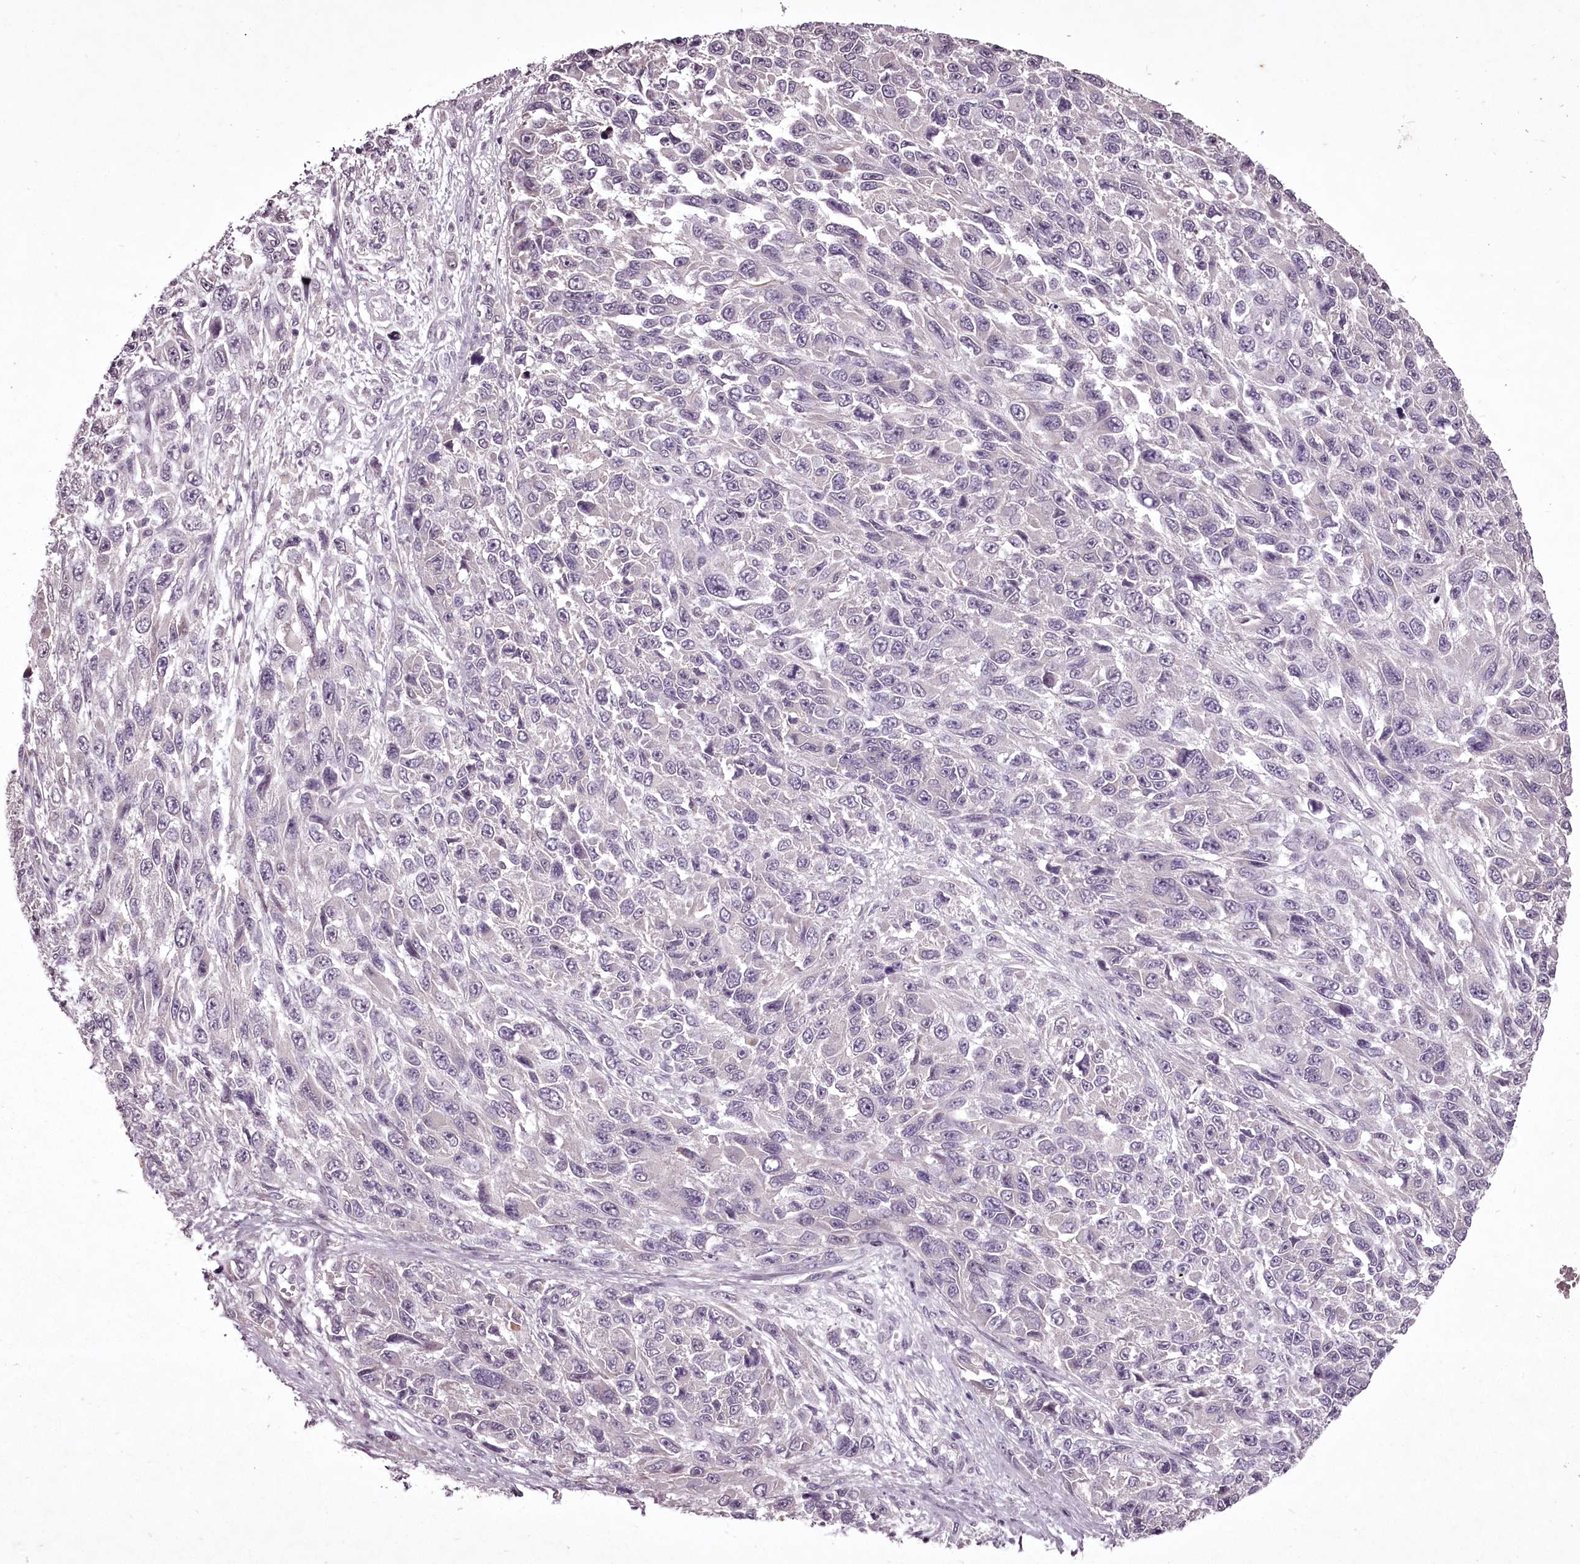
{"staining": {"intensity": "negative", "quantity": "none", "location": "none"}, "tissue": "melanoma", "cell_type": "Tumor cells", "image_type": "cancer", "snomed": [{"axis": "morphology", "description": "Normal tissue, NOS"}, {"axis": "morphology", "description": "Malignant melanoma, NOS"}, {"axis": "topography", "description": "Skin"}], "caption": "Protein analysis of malignant melanoma shows no significant expression in tumor cells. (Brightfield microscopy of DAB (3,3'-diaminobenzidine) IHC at high magnification).", "gene": "C1orf56", "patient": {"sex": "female", "age": 96}}